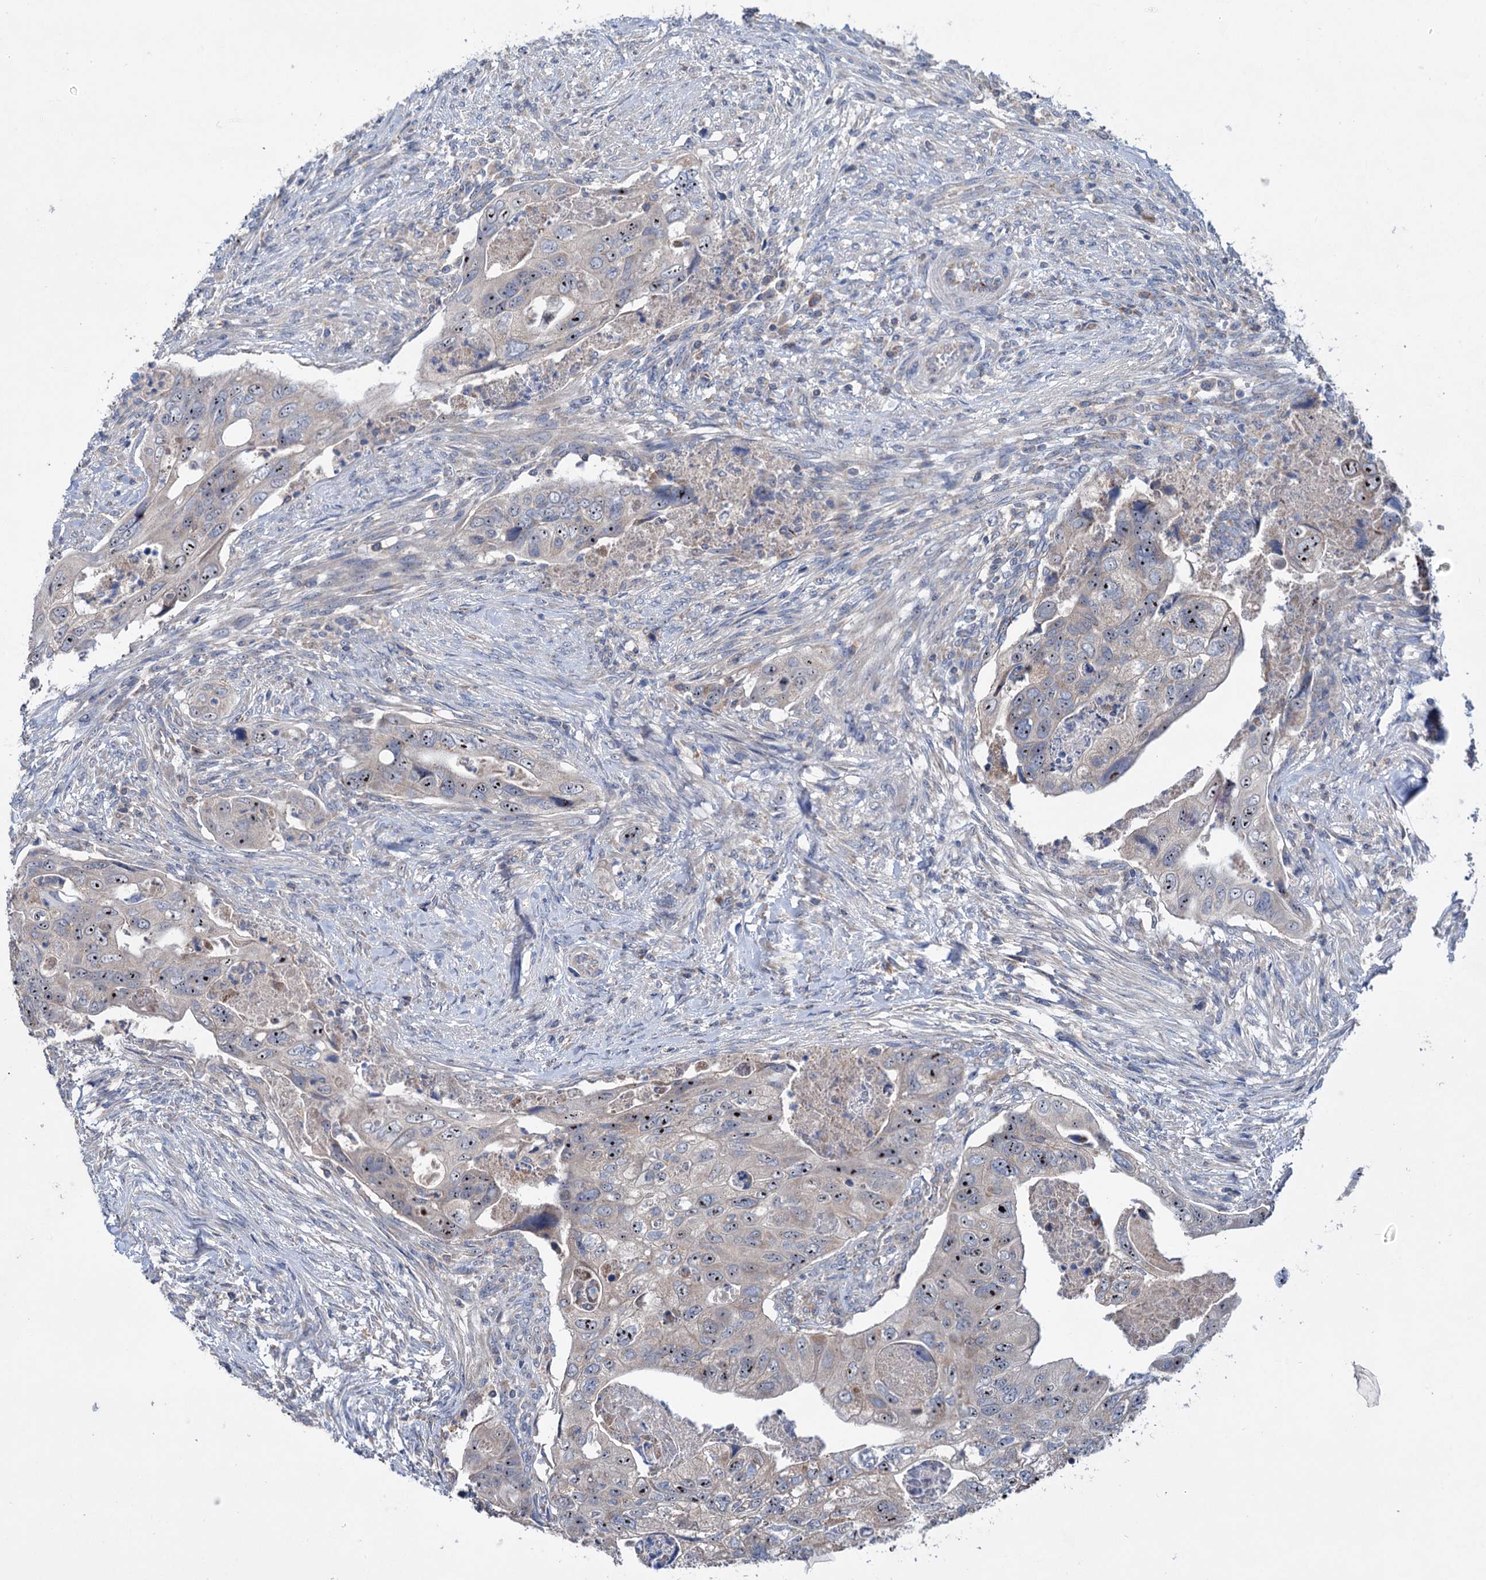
{"staining": {"intensity": "strong", "quantity": "25%-75%", "location": "cytoplasmic/membranous,nuclear"}, "tissue": "colorectal cancer", "cell_type": "Tumor cells", "image_type": "cancer", "snomed": [{"axis": "morphology", "description": "Adenocarcinoma, NOS"}, {"axis": "topography", "description": "Rectum"}], "caption": "Brown immunohistochemical staining in human colorectal cancer (adenocarcinoma) reveals strong cytoplasmic/membranous and nuclear positivity in approximately 25%-75% of tumor cells.", "gene": "HTR3B", "patient": {"sex": "male", "age": 63}}